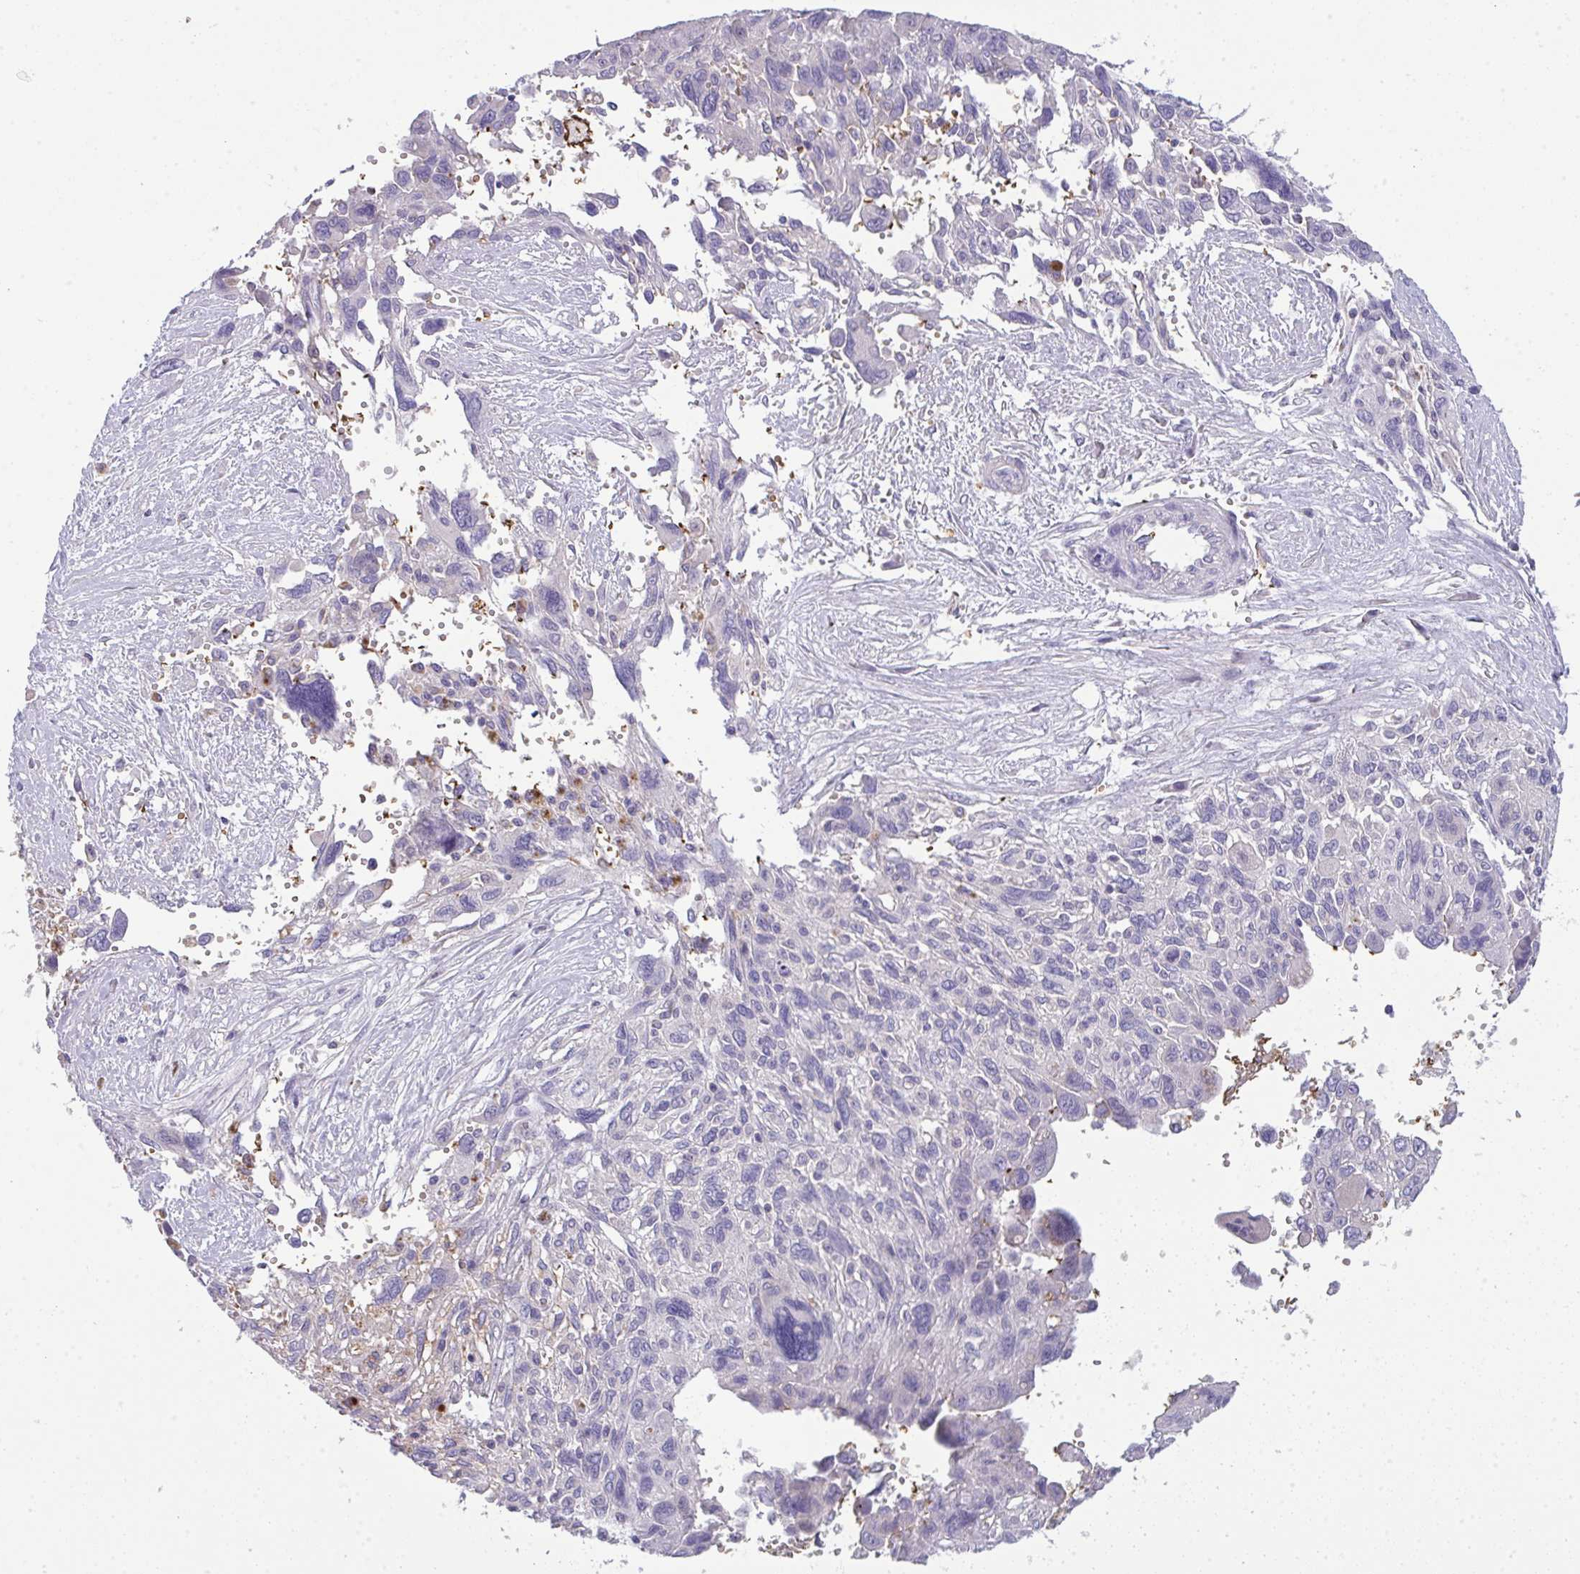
{"staining": {"intensity": "negative", "quantity": "none", "location": "none"}, "tissue": "pancreatic cancer", "cell_type": "Tumor cells", "image_type": "cancer", "snomed": [{"axis": "morphology", "description": "Adenocarcinoma, NOS"}, {"axis": "topography", "description": "Pancreas"}], "caption": "Human pancreatic cancer stained for a protein using immunohistochemistry displays no positivity in tumor cells.", "gene": "SPTB", "patient": {"sex": "female", "age": 47}}